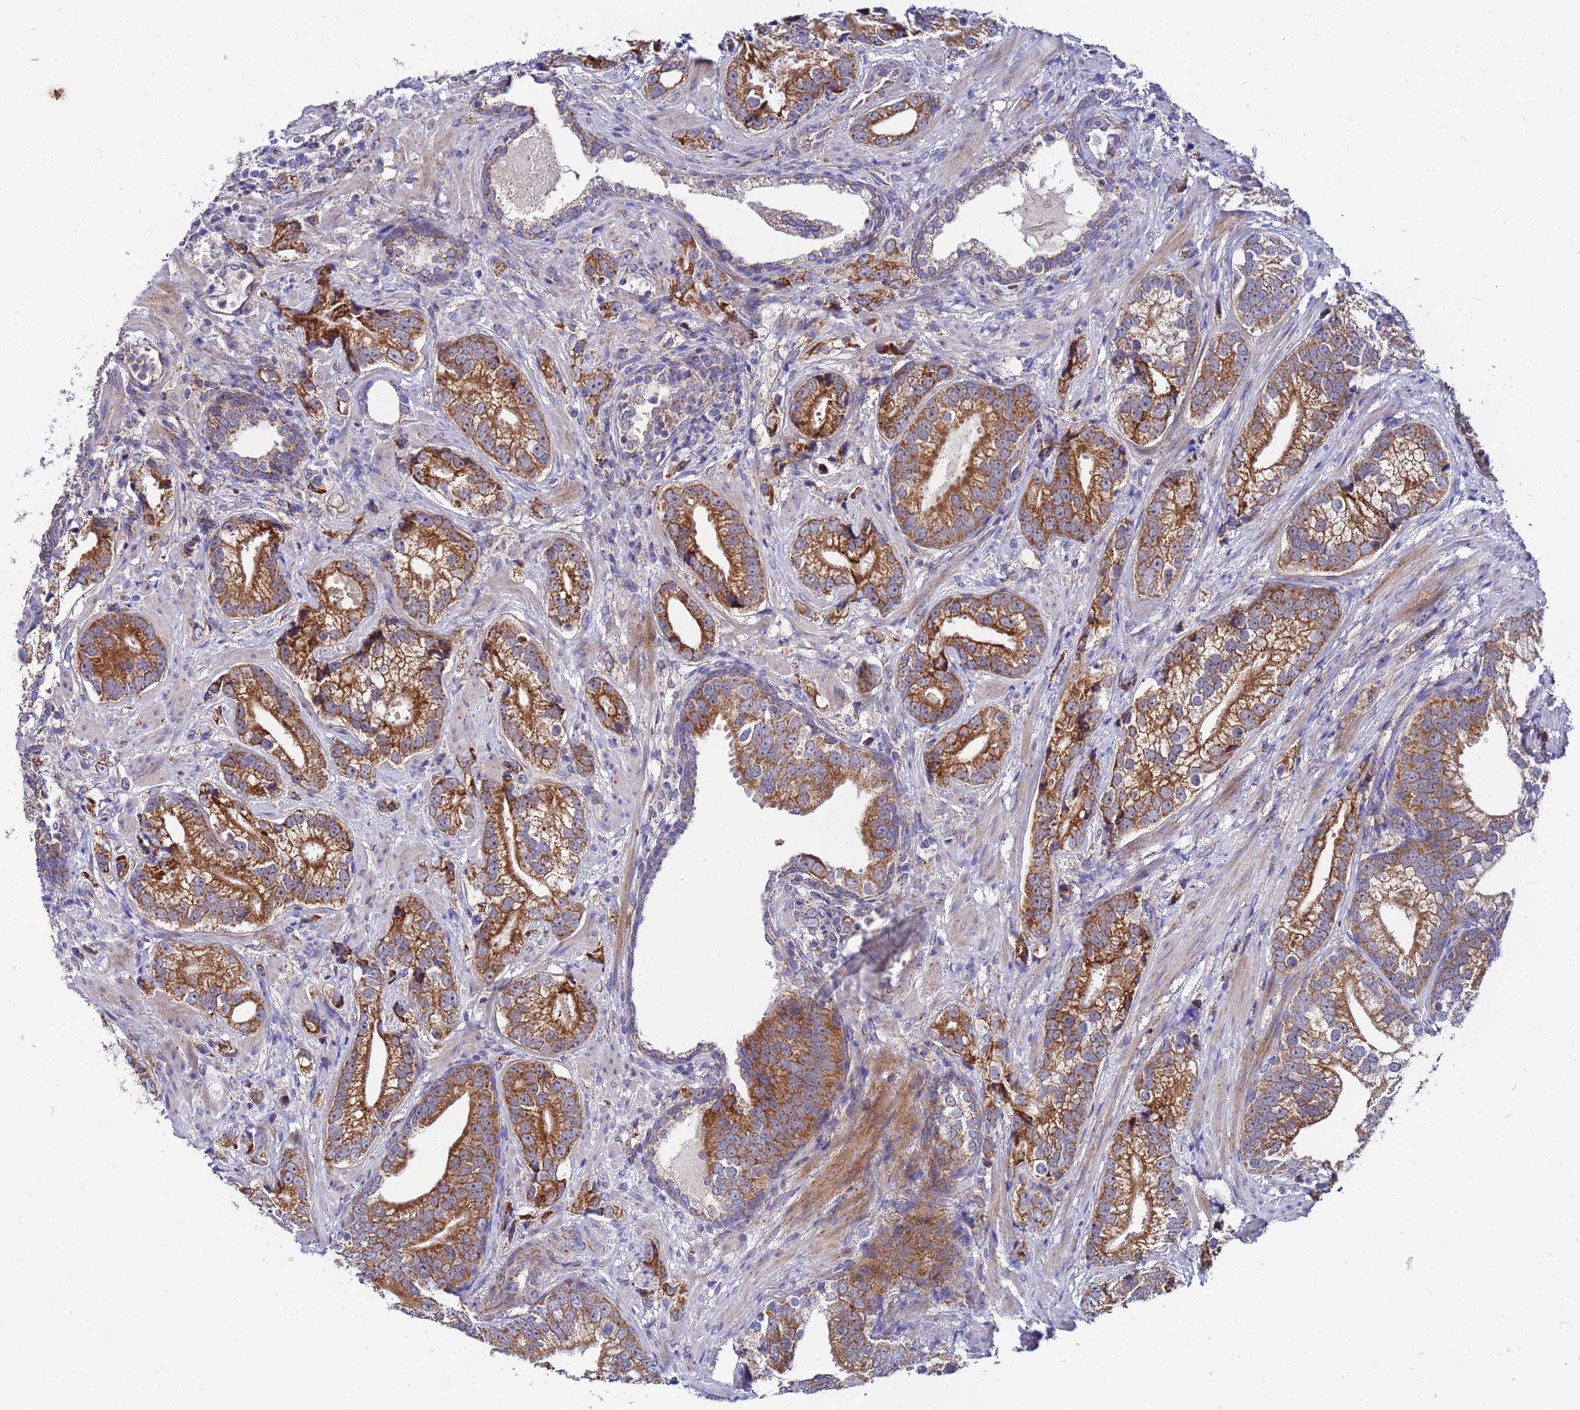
{"staining": {"intensity": "strong", "quantity": ">75%", "location": "cytoplasmic/membranous"}, "tissue": "prostate cancer", "cell_type": "Tumor cells", "image_type": "cancer", "snomed": [{"axis": "morphology", "description": "Adenocarcinoma, High grade"}, {"axis": "topography", "description": "Prostate"}], "caption": "IHC photomicrograph of prostate cancer (adenocarcinoma (high-grade)) stained for a protein (brown), which displays high levels of strong cytoplasmic/membranous positivity in about >75% of tumor cells.", "gene": "FAHD2A", "patient": {"sex": "male", "age": 75}}